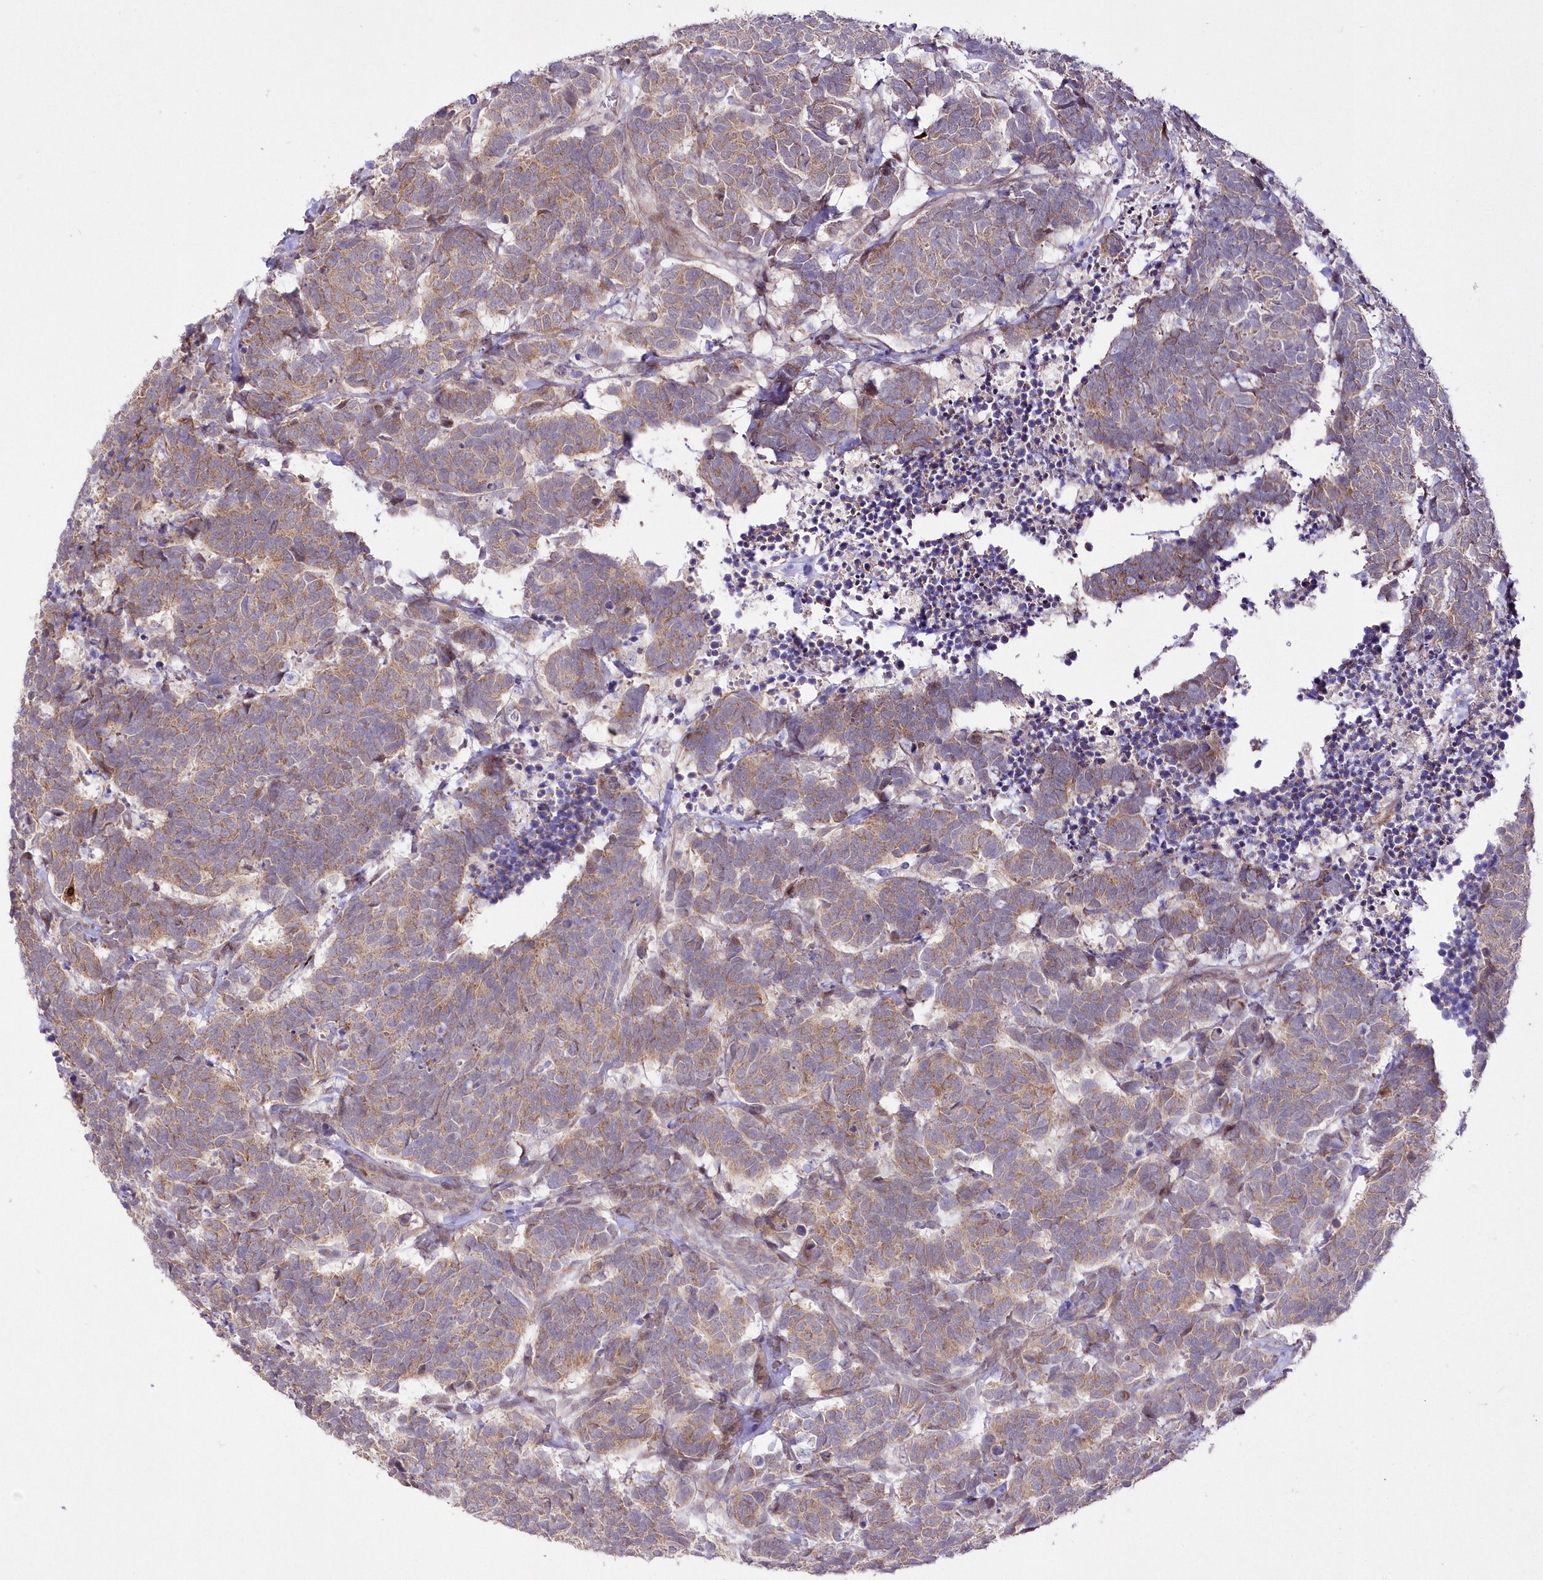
{"staining": {"intensity": "moderate", "quantity": ">75%", "location": "cytoplasmic/membranous"}, "tissue": "carcinoid", "cell_type": "Tumor cells", "image_type": "cancer", "snomed": [{"axis": "morphology", "description": "Carcinoma, NOS"}, {"axis": "morphology", "description": "Carcinoid, malignant, NOS"}, {"axis": "topography", "description": "Urinary bladder"}], "caption": "Carcinoma tissue displays moderate cytoplasmic/membranous positivity in approximately >75% of tumor cells", "gene": "FAM241B", "patient": {"sex": "male", "age": 57}}